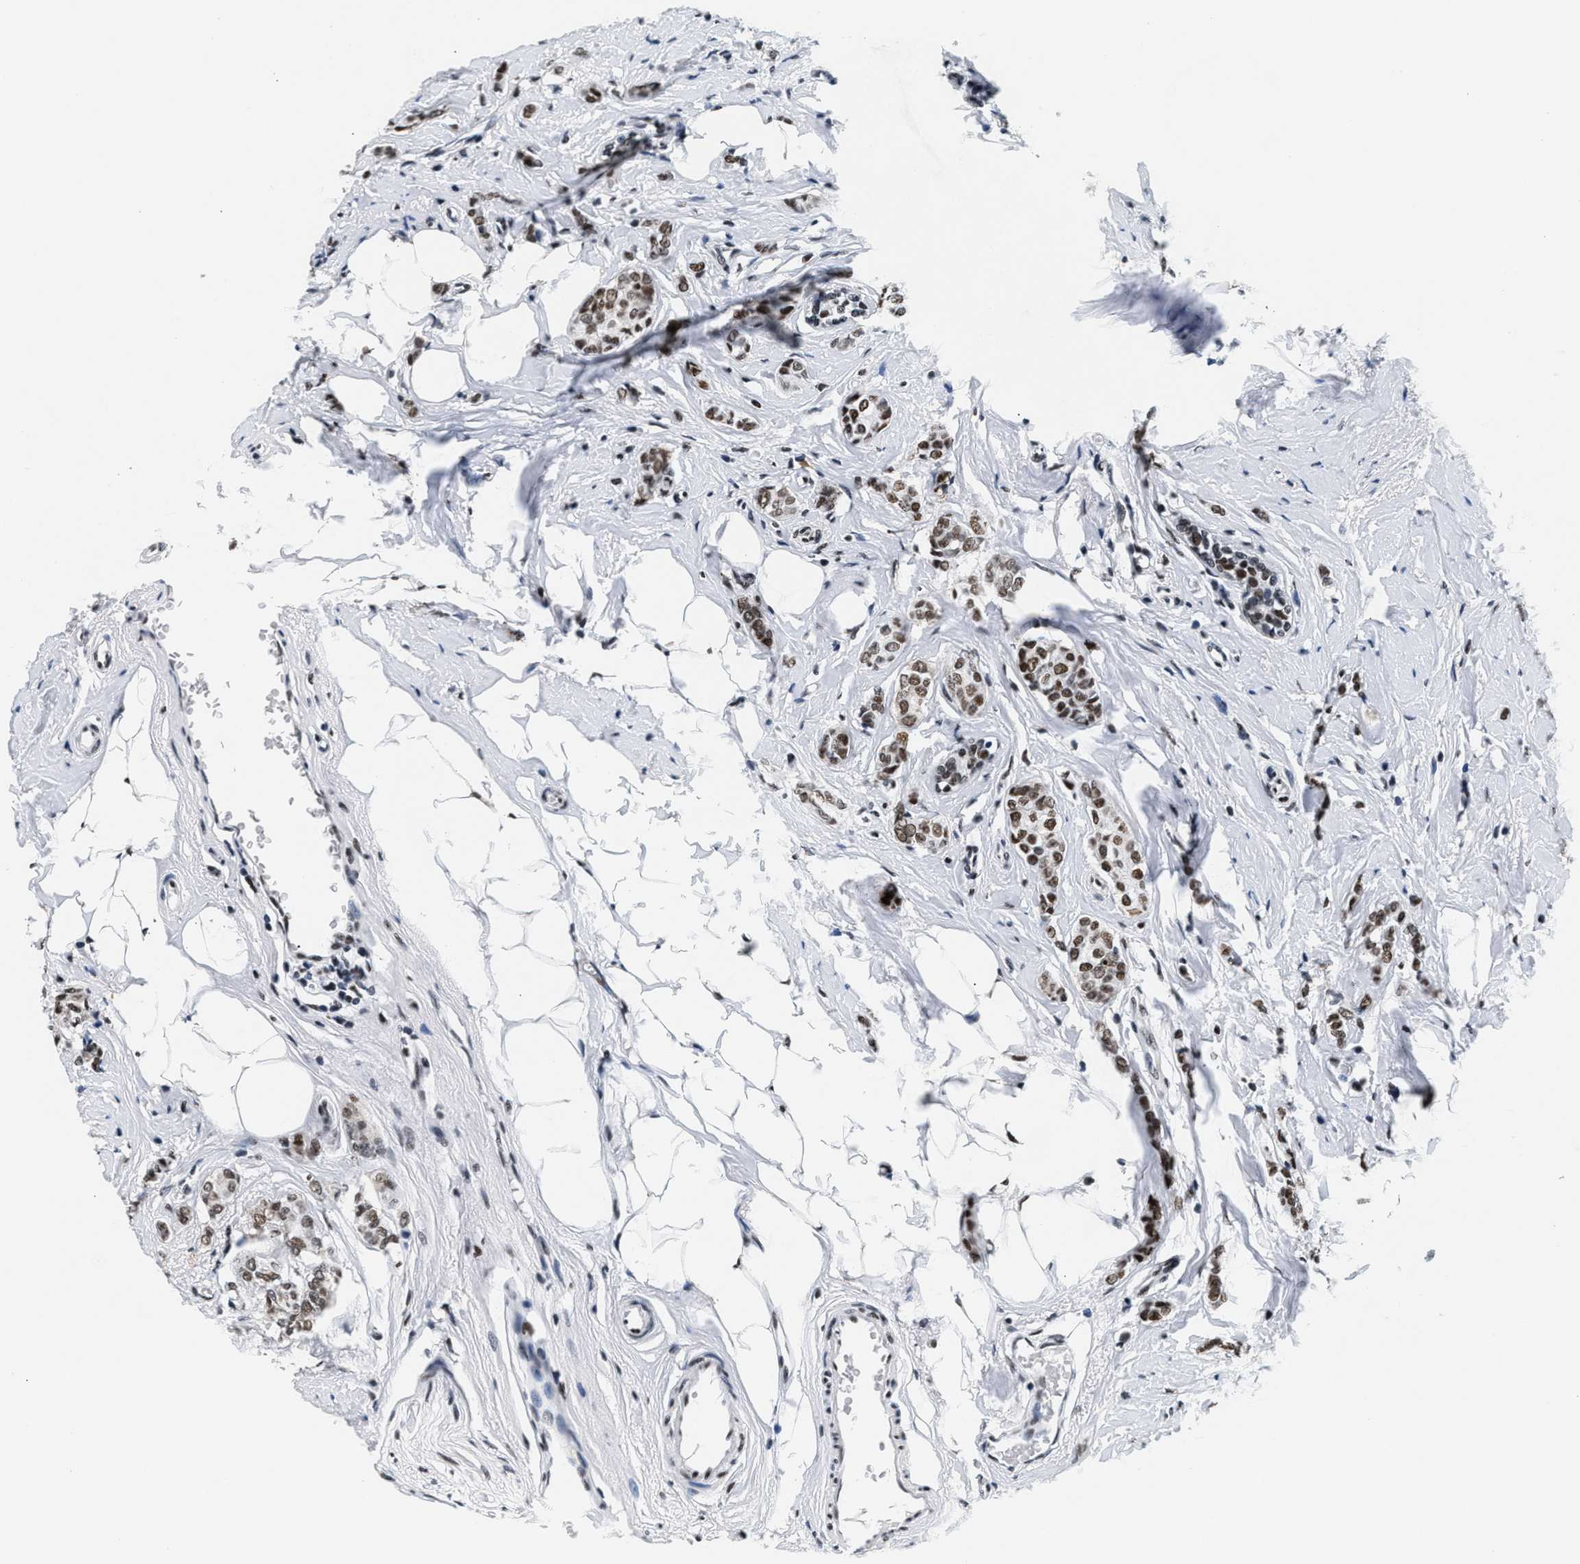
{"staining": {"intensity": "moderate", "quantity": ">75%", "location": "nuclear"}, "tissue": "breast cancer", "cell_type": "Tumor cells", "image_type": "cancer", "snomed": [{"axis": "morphology", "description": "Lobular carcinoma"}, {"axis": "topography", "description": "Breast"}], "caption": "Breast cancer tissue shows moderate nuclear staining in approximately >75% of tumor cells", "gene": "RAD50", "patient": {"sex": "female", "age": 60}}